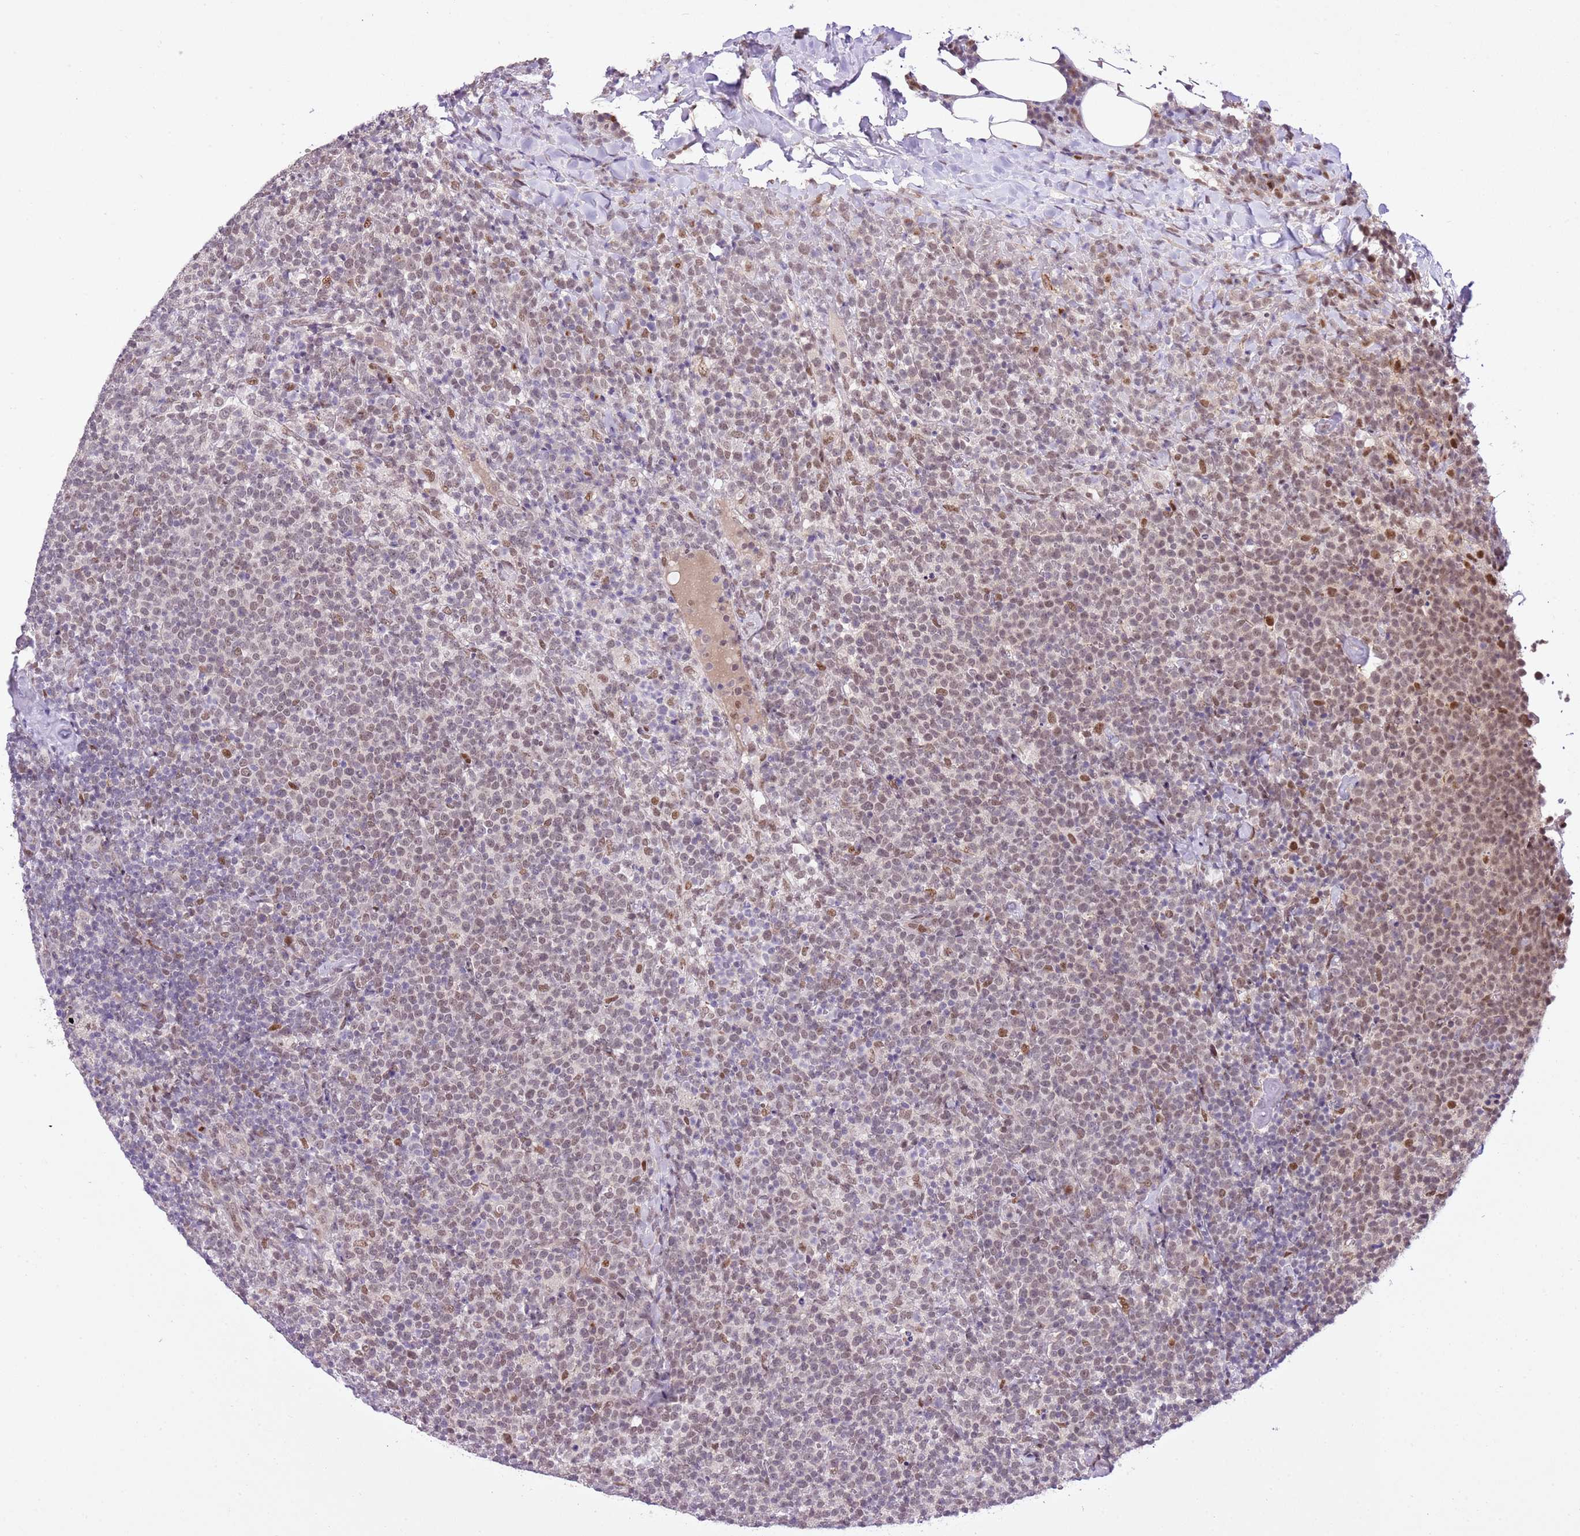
{"staining": {"intensity": "weak", "quantity": "25%-75%", "location": "nuclear"}, "tissue": "lymphoma", "cell_type": "Tumor cells", "image_type": "cancer", "snomed": [{"axis": "morphology", "description": "Malignant lymphoma, non-Hodgkin's type, High grade"}, {"axis": "topography", "description": "Lymph node"}], "caption": "High-grade malignant lymphoma, non-Hodgkin's type stained with immunohistochemistry (IHC) shows weak nuclear expression in about 25%-75% of tumor cells.", "gene": "NACC2", "patient": {"sex": "male", "age": 61}}